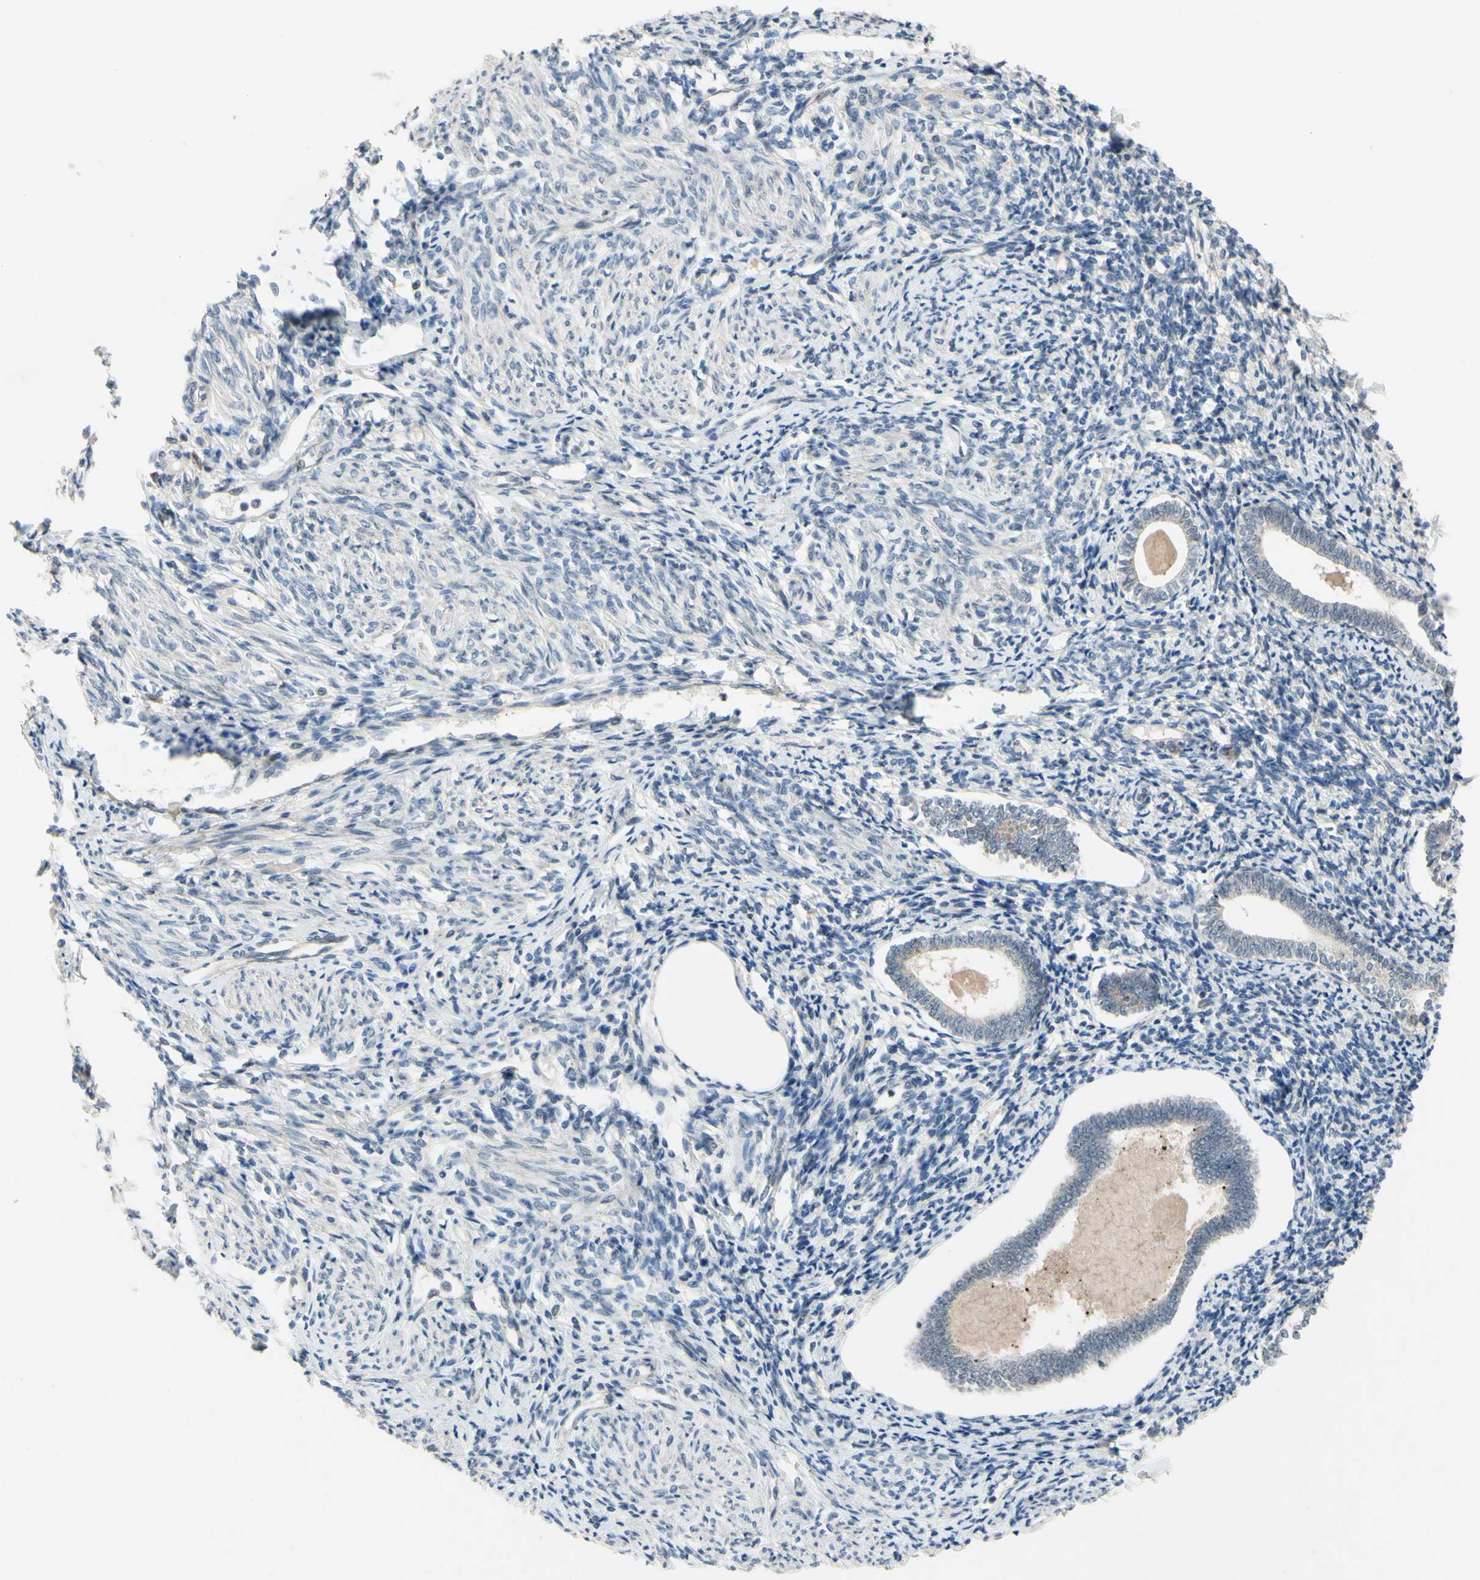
{"staining": {"intensity": "weak", "quantity": ">75%", "location": "cytoplasmic/membranous"}, "tissue": "endometrium", "cell_type": "Cells in endometrial stroma", "image_type": "normal", "snomed": [{"axis": "morphology", "description": "Normal tissue, NOS"}, {"axis": "topography", "description": "Endometrium"}], "caption": "Protein analysis of normal endometrium displays weak cytoplasmic/membranous expression in about >75% of cells in endometrial stroma.", "gene": "ALK", "patient": {"sex": "female", "age": 71}}